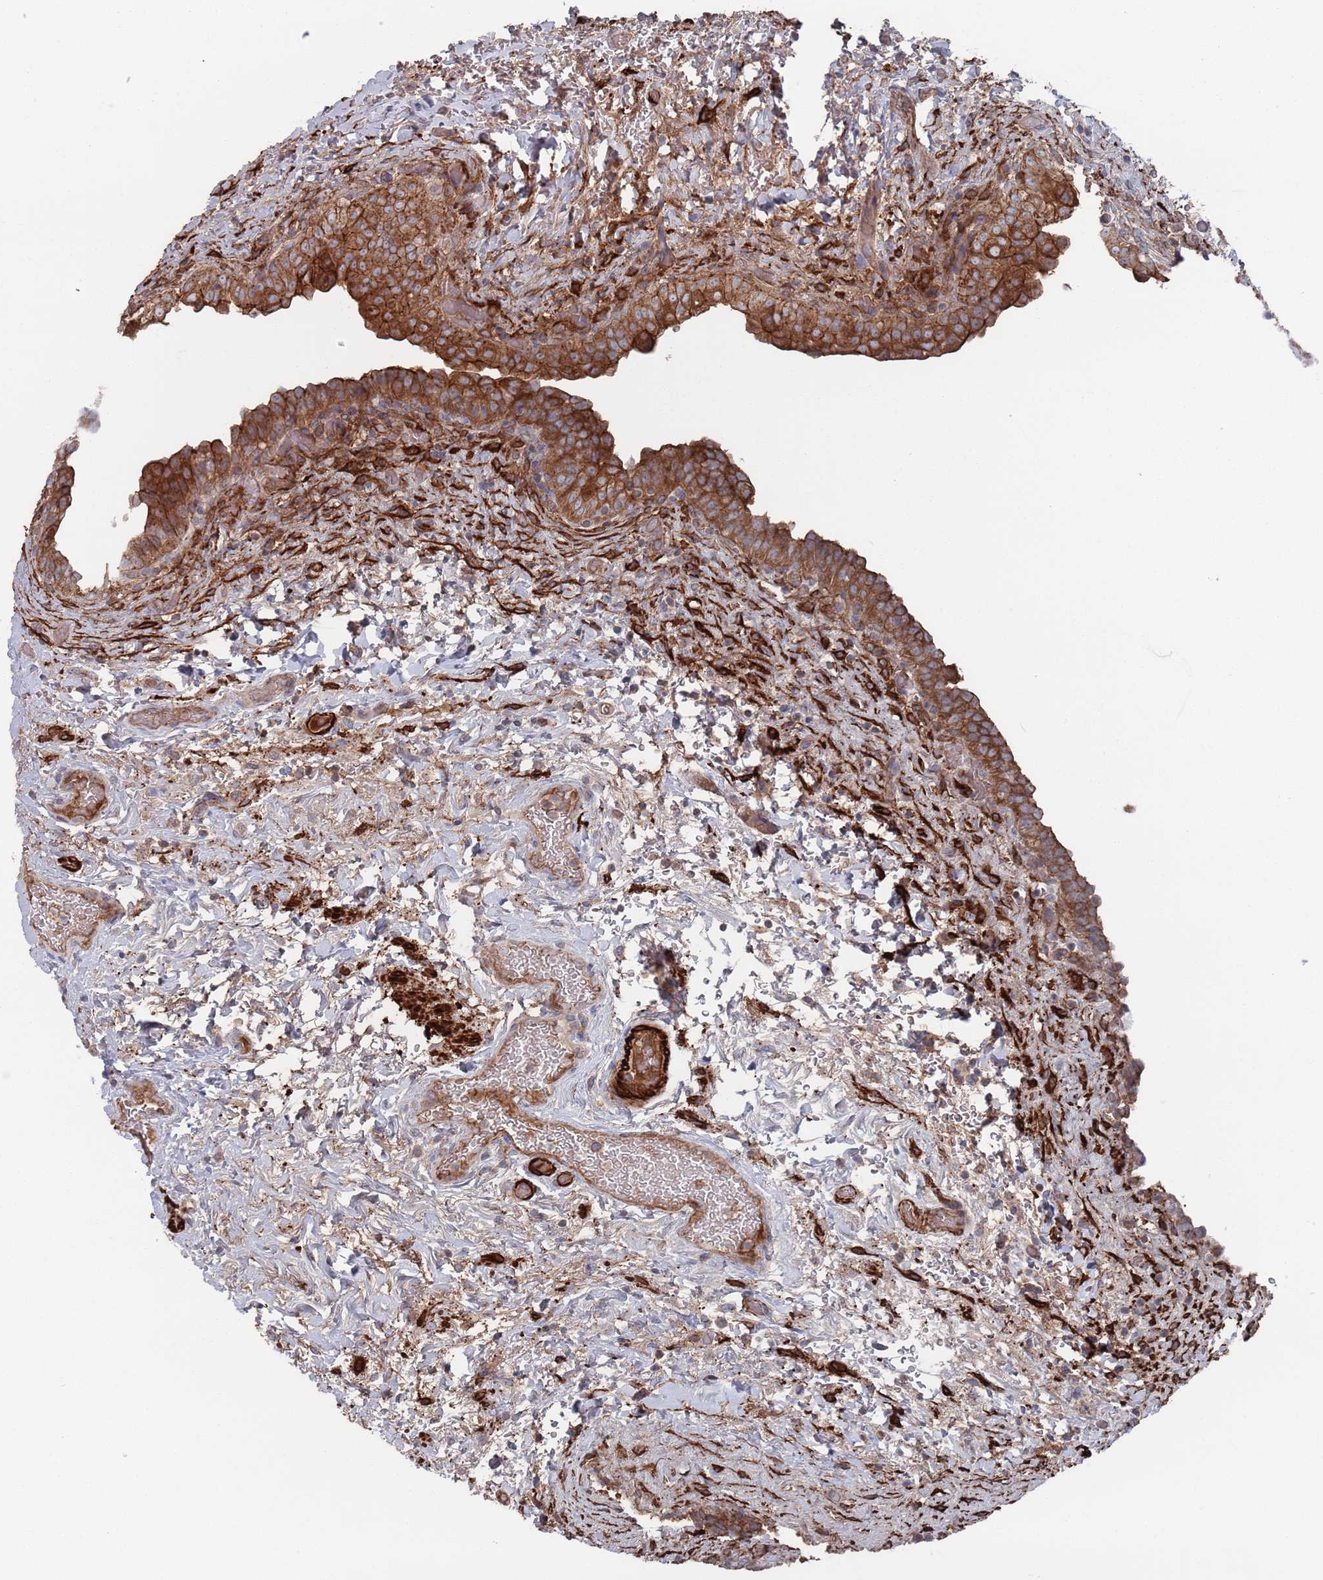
{"staining": {"intensity": "strong", "quantity": ">75%", "location": "cytoplasmic/membranous"}, "tissue": "urinary bladder", "cell_type": "Urothelial cells", "image_type": "normal", "snomed": [{"axis": "morphology", "description": "Normal tissue, NOS"}, {"axis": "topography", "description": "Urinary bladder"}], "caption": "High-power microscopy captured an IHC image of unremarkable urinary bladder, revealing strong cytoplasmic/membranous positivity in approximately >75% of urothelial cells. The protein of interest is stained brown, and the nuclei are stained in blue (DAB (3,3'-diaminobenzidine) IHC with brightfield microscopy, high magnification).", "gene": "PLEKHA4", "patient": {"sex": "male", "age": 69}}